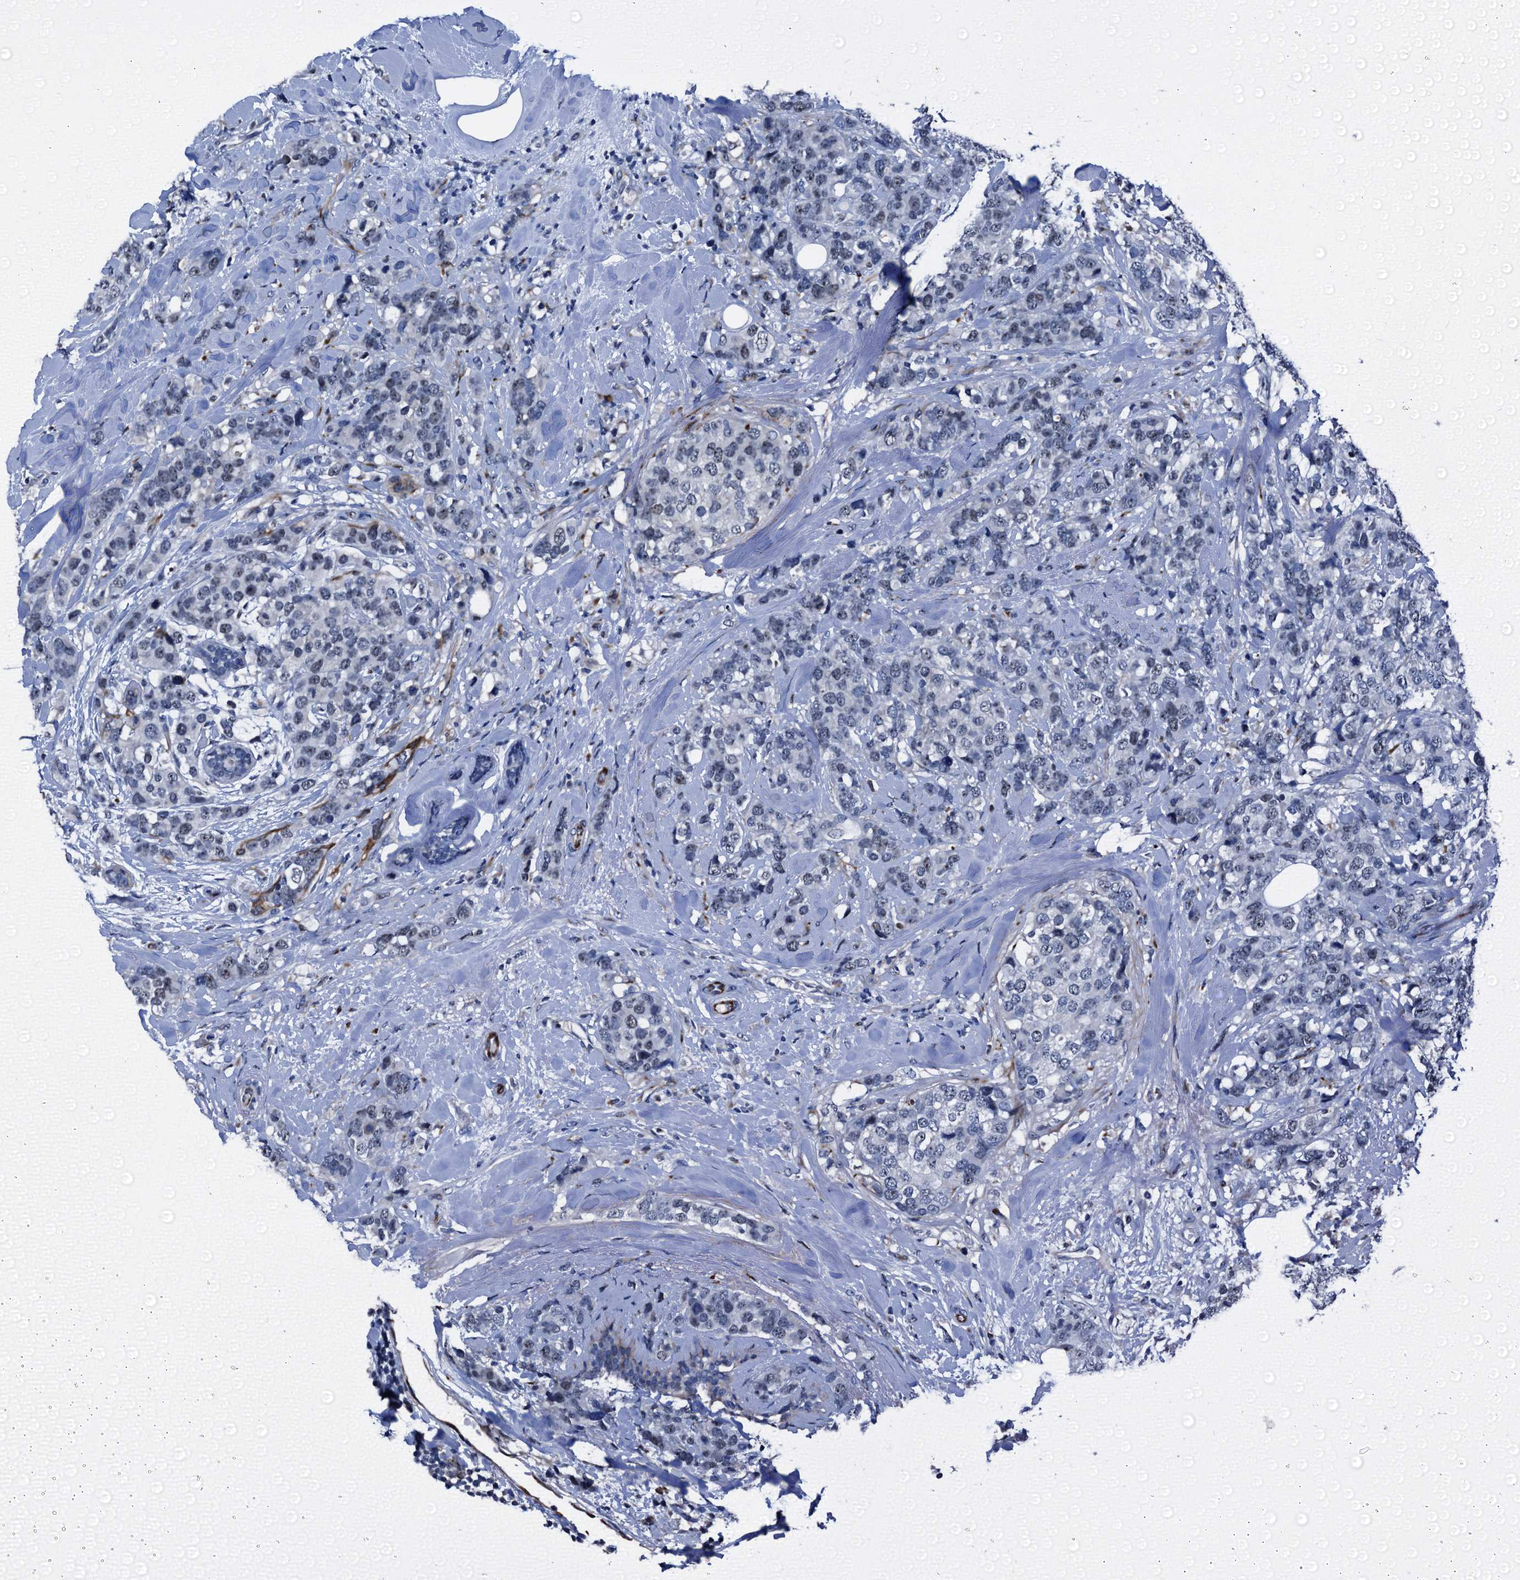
{"staining": {"intensity": "weak", "quantity": "<25%", "location": "nuclear"}, "tissue": "breast cancer", "cell_type": "Tumor cells", "image_type": "cancer", "snomed": [{"axis": "morphology", "description": "Lobular carcinoma"}, {"axis": "topography", "description": "Breast"}], "caption": "IHC histopathology image of neoplastic tissue: human lobular carcinoma (breast) stained with DAB (3,3'-diaminobenzidine) shows no significant protein staining in tumor cells.", "gene": "EMG1", "patient": {"sex": "female", "age": 59}}